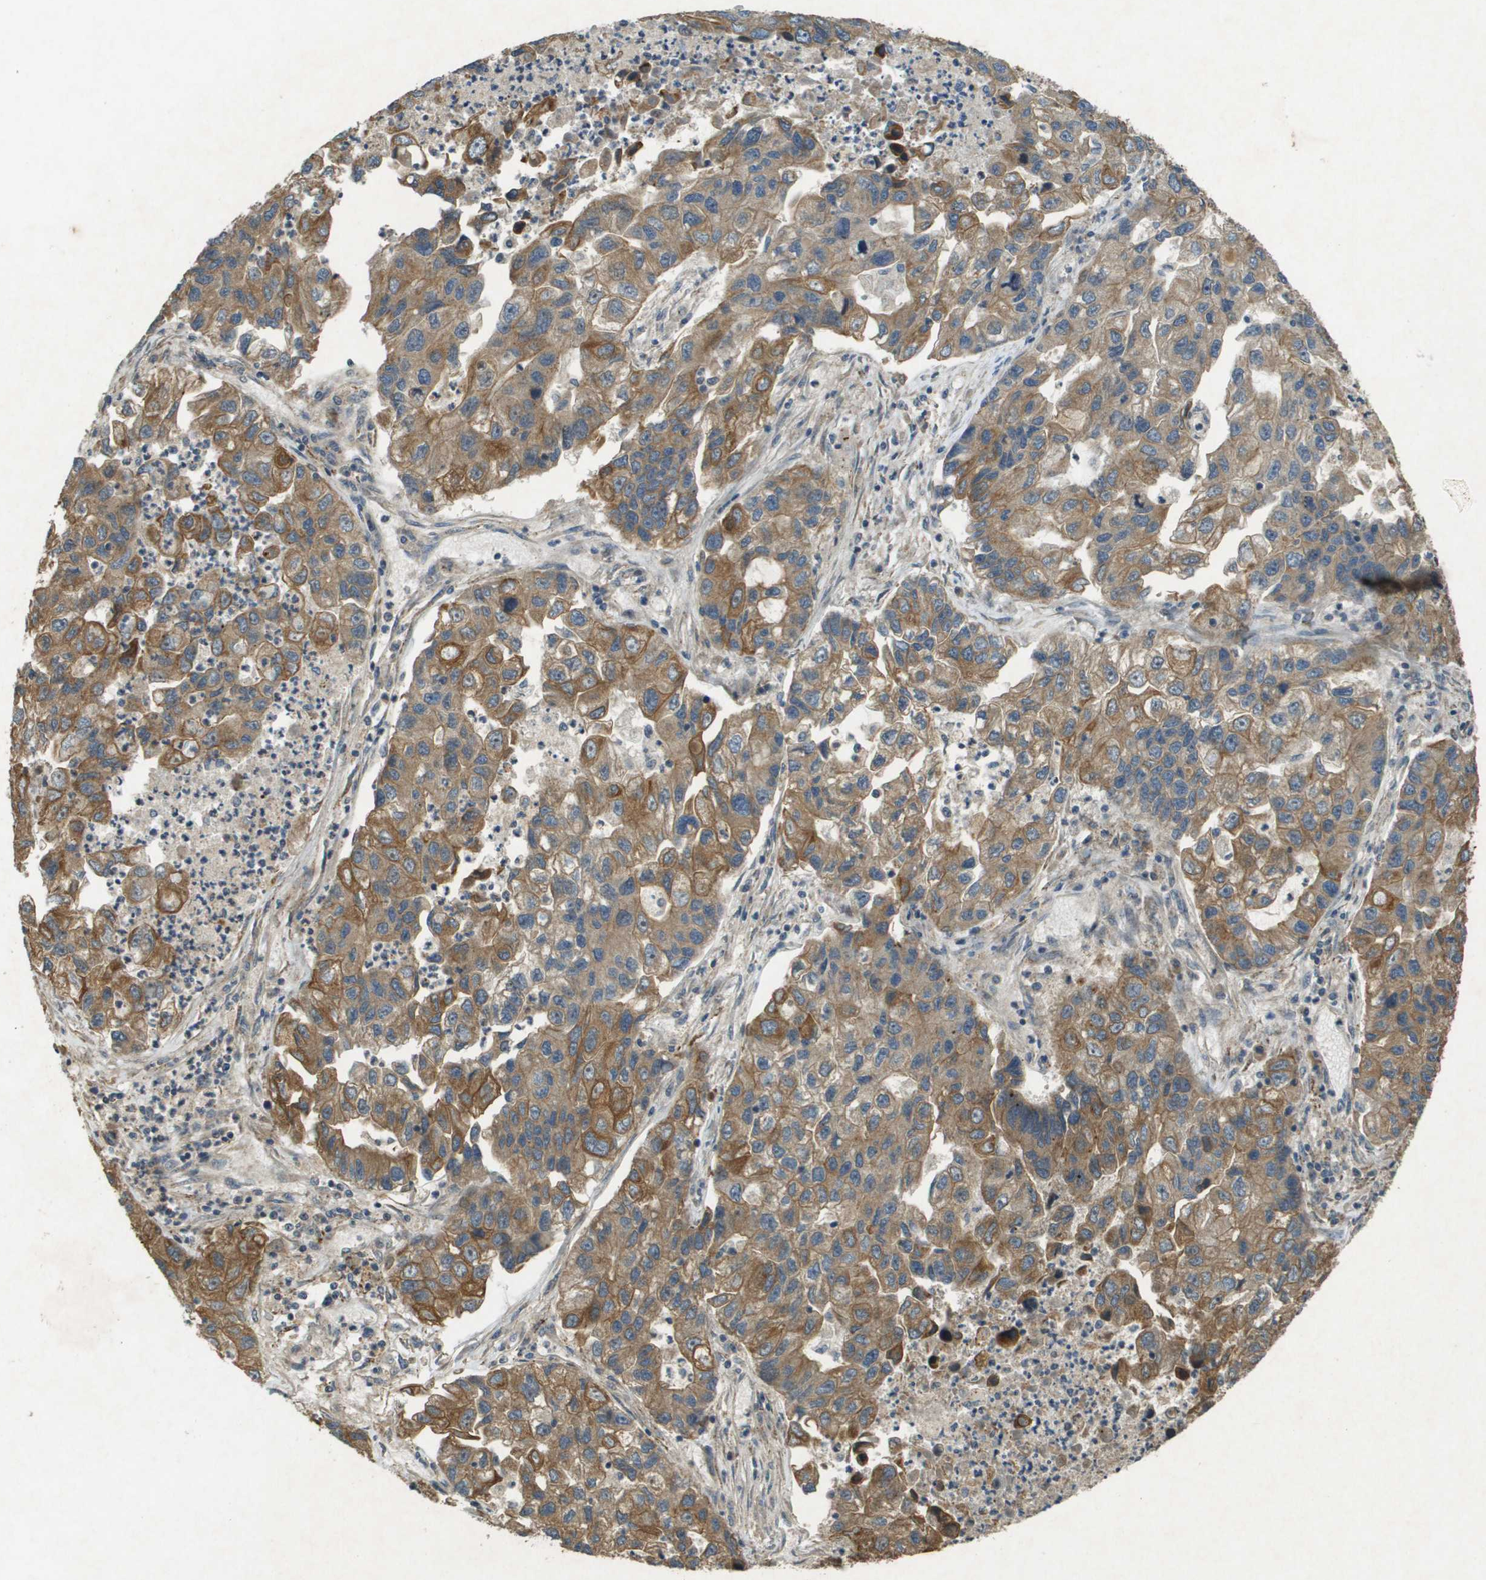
{"staining": {"intensity": "moderate", "quantity": ">75%", "location": "cytoplasmic/membranous"}, "tissue": "lung cancer", "cell_type": "Tumor cells", "image_type": "cancer", "snomed": [{"axis": "morphology", "description": "Adenocarcinoma, NOS"}, {"axis": "topography", "description": "Lung"}], "caption": "Tumor cells show moderate cytoplasmic/membranous staining in about >75% of cells in lung cancer (adenocarcinoma).", "gene": "CDKN2C", "patient": {"sex": "female", "age": 51}}